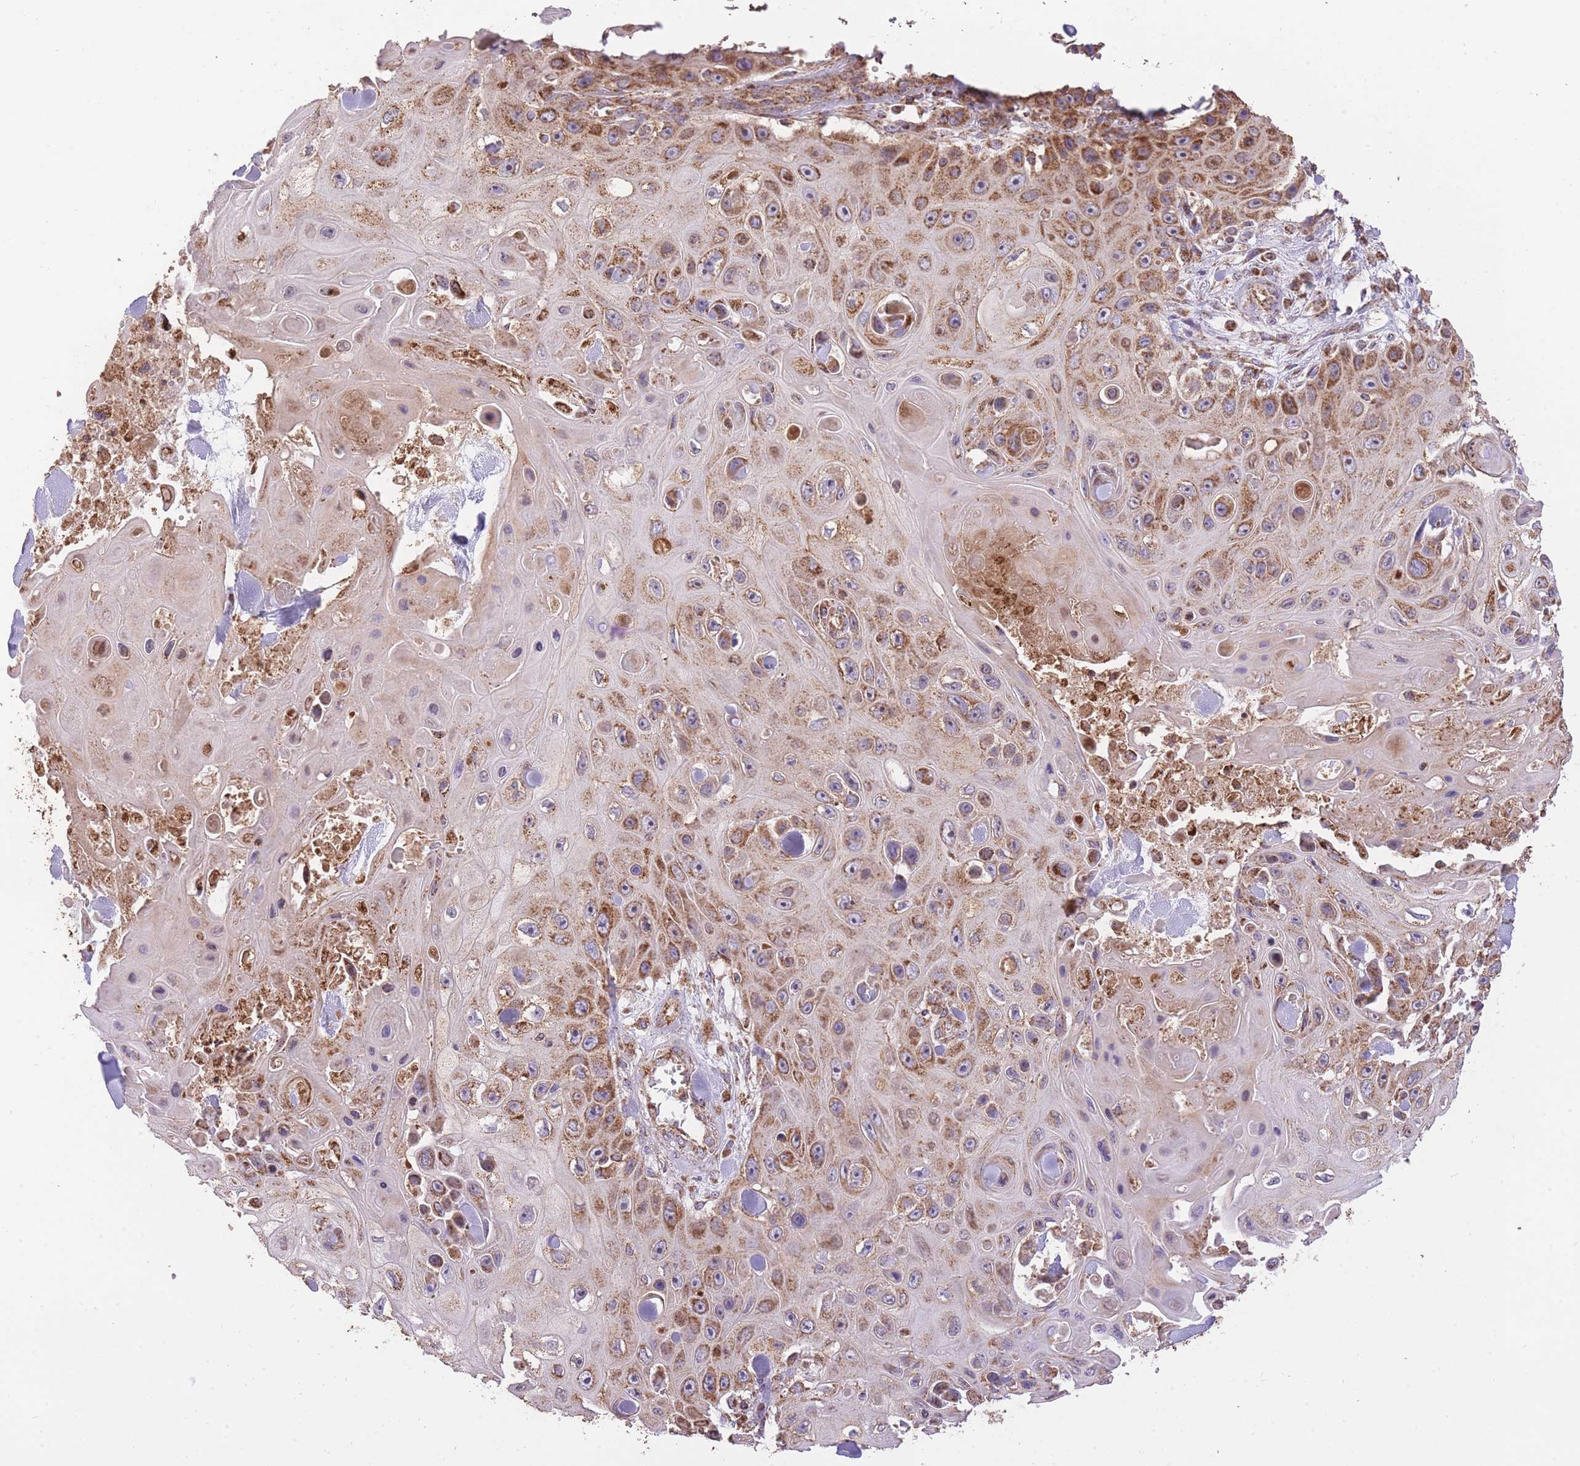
{"staining": {"intensity": "strong", "quantity": ">75%", "location": "cytoplasmic/membranous"}, "tissue": "skin cancer", "cell_type": "Tumor cells", "image_type": "cancer", "snomed": [{"axis": "morphology", "description": "Squamous cell carcinoma, NOS"}, {"axis": "topography", "description": "Skin"}], "caption": "Protein analysis of skin cancer (squamous cell carcinoma) tissue reveals strong cytoplasmic/membranous expression in approximately >75% of tumor cells. (Stains: DAB (3,3'-diaminobenzidine) in brown, nuclei in blue, Microscopy: brightfield microscopy at high magnification).", "gene": "PREP", "patient": {"sex": "male", "age": 82}}